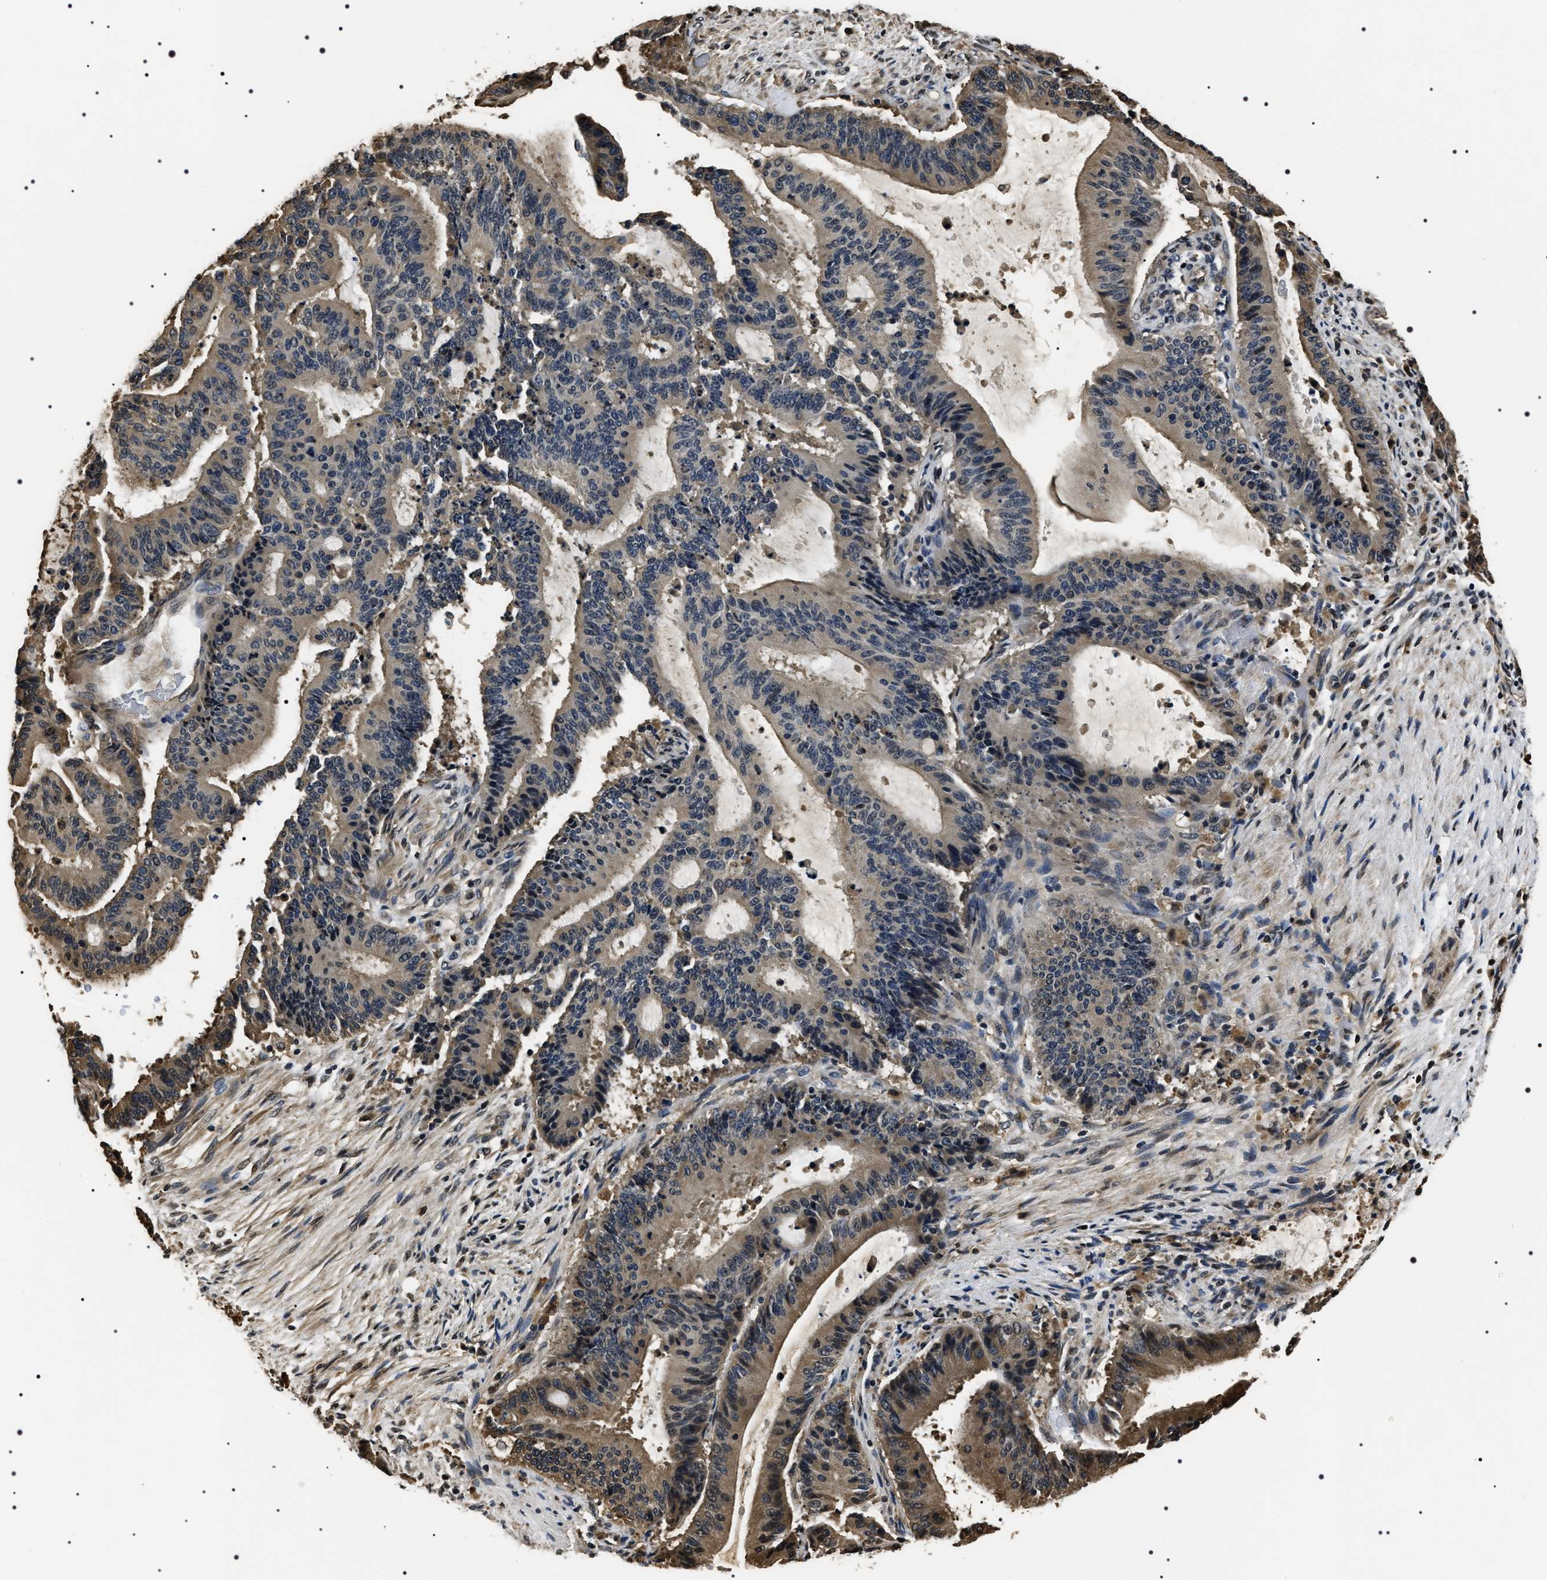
{"staining": {"intensity": "weak", "quantity": "25%-75%", "location": "cytoplasmic/membranous"}, "tissue": "liver cancer", "cell_type": "Tumor cells", "image_type": "cancer", "snomed": [{"axis": "morphology", "description": "Cholangiocarcinoma"}, {"axis": "topography", "description": "Liver"}], "caption": "An IHC photomicrograph of tumor tissue is shown. Protein staining in brown labels weak cytoplasmic/membranous positivity in liver cholangiocarcinoma within tumor cells.", "gene": "ARHGAP22", "patient": {"sex": "female", "age": 73}}